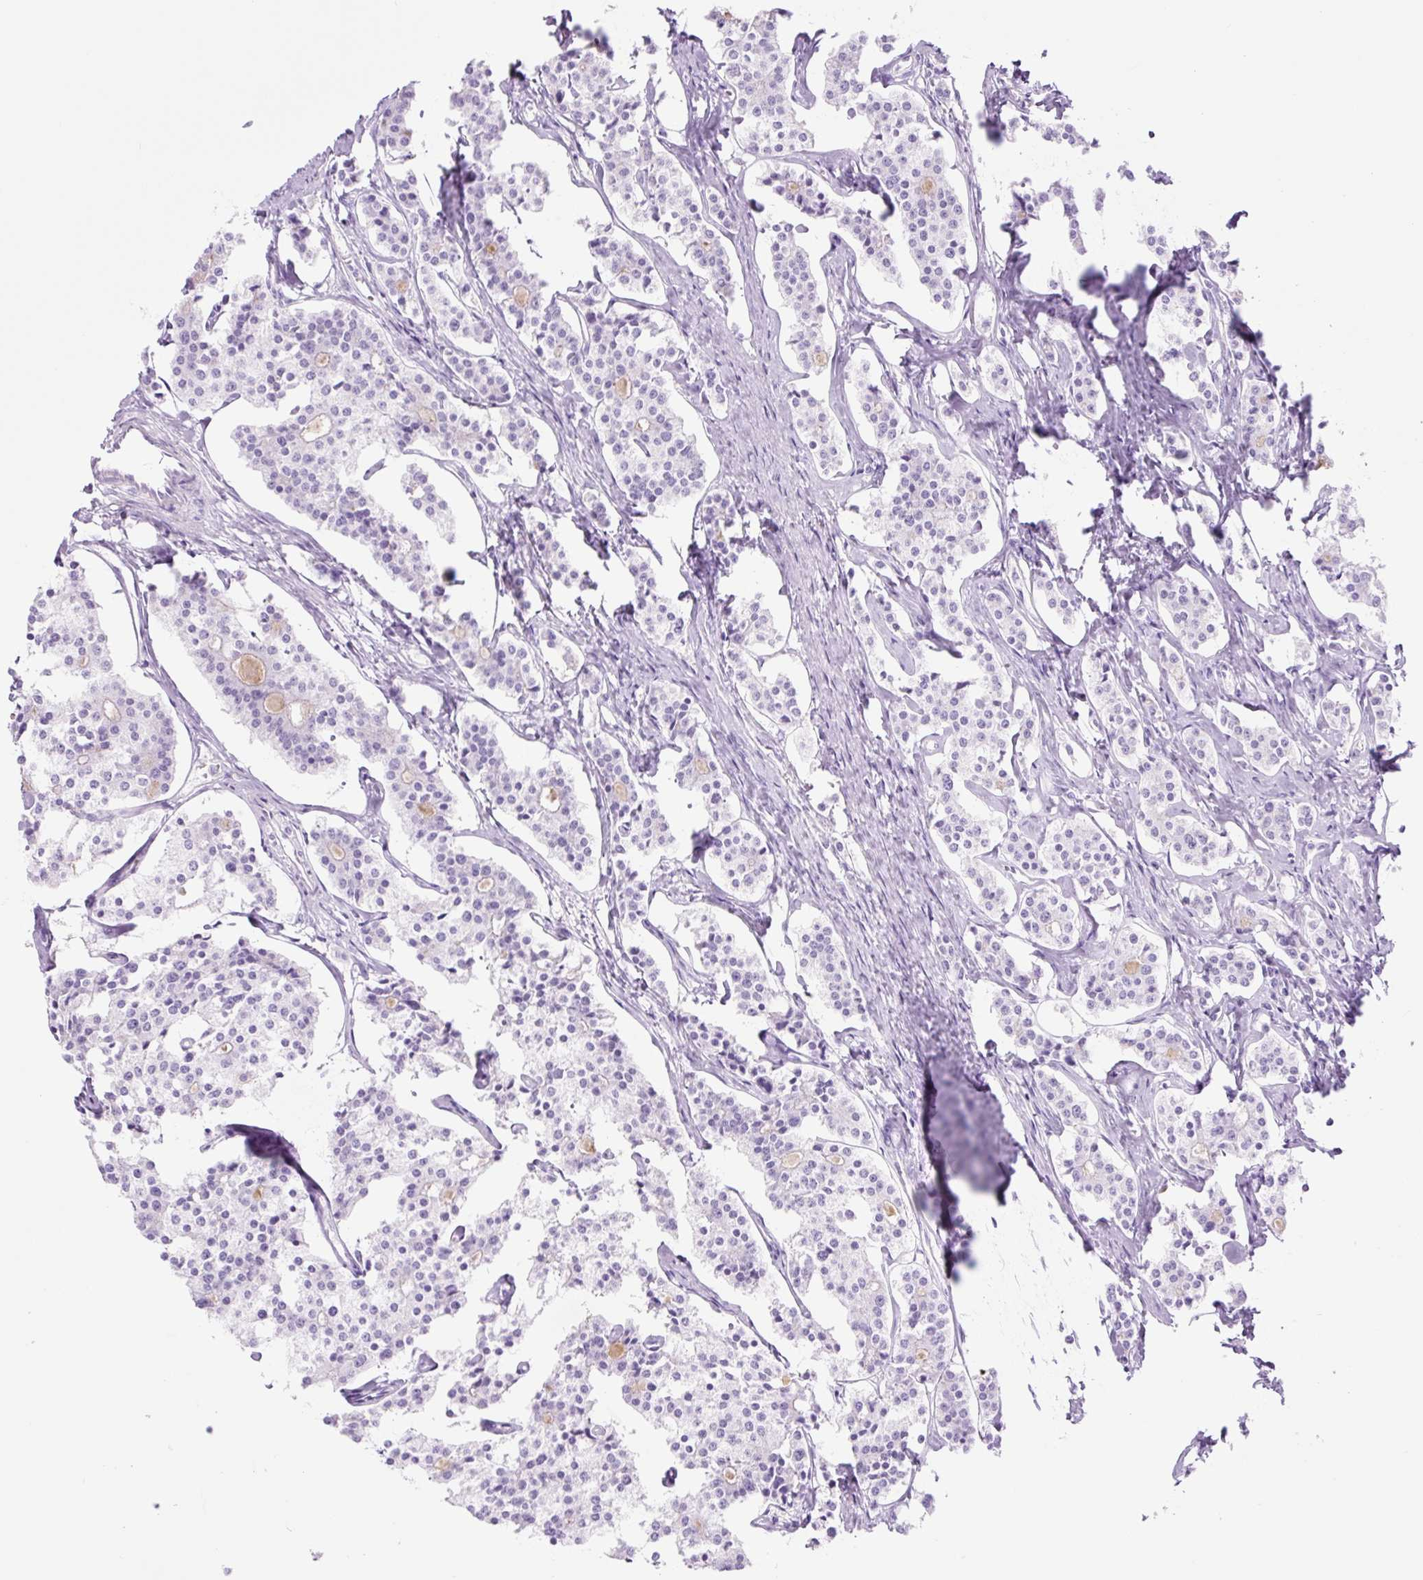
{"staining": {"intensity": "negative", "quantity": "none", "location": "none"}, "tissue": "carcinoid", "cell_type": "Tumor cells", "image_type": "cancer", "snomed": [{"axis": "morphology", "description": "Carcinoid, malignant, NOS"}, {"axis": "topography", "description": "Small intestine"}], "caption": "A high-resolution histopathology image shows immunohistochemistry staining of carcinoid, which reveals no significant expression in tumor cells.", "gene": "TFF2", "patient": {"sex": "male", "age": 63}}